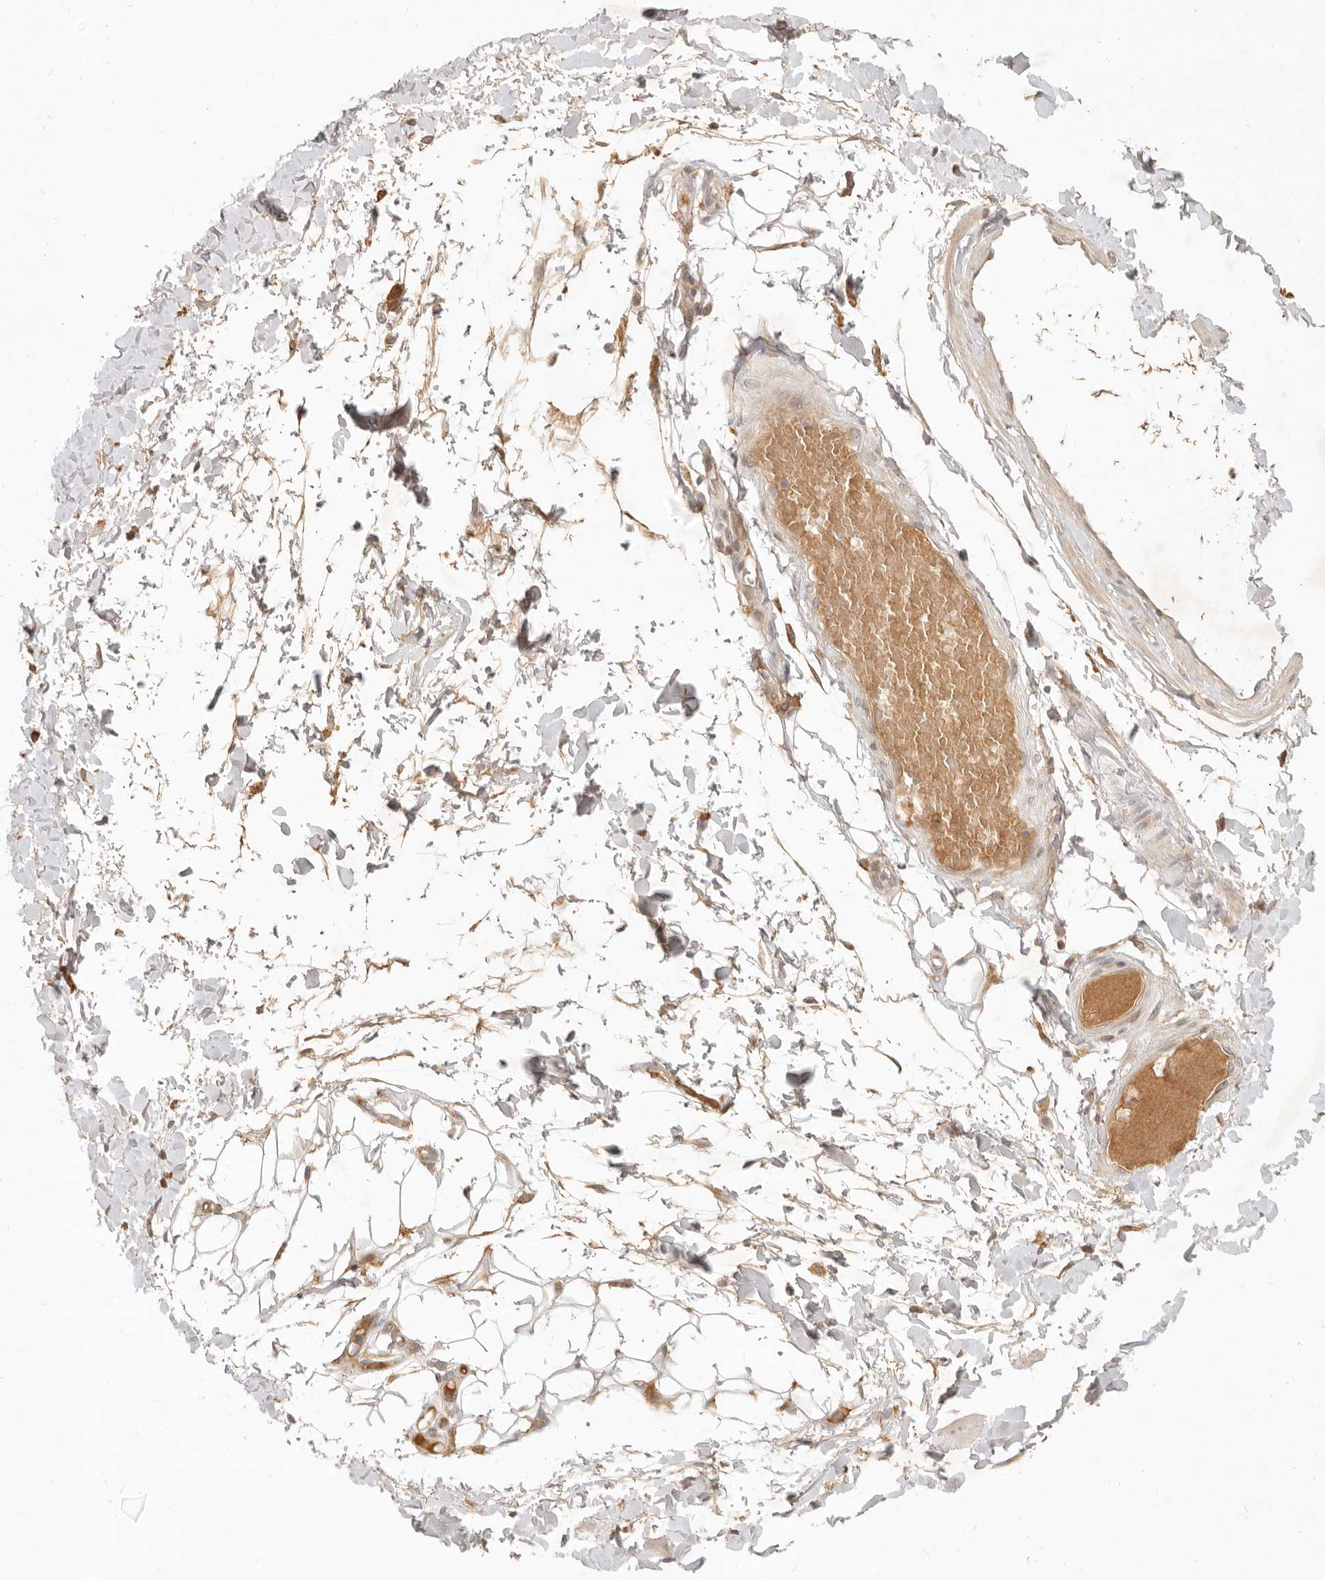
{"staining": {"intensity": "moderate", "quantity": "25%-75%", "location": "cytoplasmic/membranous"}, "tissue": "adipose tissue", "cell_type": "Adipocytes", "image_type": "normal", "snomed": [{"axis": "morphology", "description": "Normal tissue, NOS"}, {"axis": "topography", "description": "Adipose tissue"}, {"axis": "topography", "description": "Vascular tissue"}, {"axis": "topography", "description": "Peripheral nerve tissue"}], "caption": "Unremarkable adipose tissue was stained to show a protein in brown. There is medium levels of moderate cytoplasmic/membranous staining in about 25%-75% of adipocytes.", "gene": "UBXN11", "patient": {"sex": "male", "age": 25}}